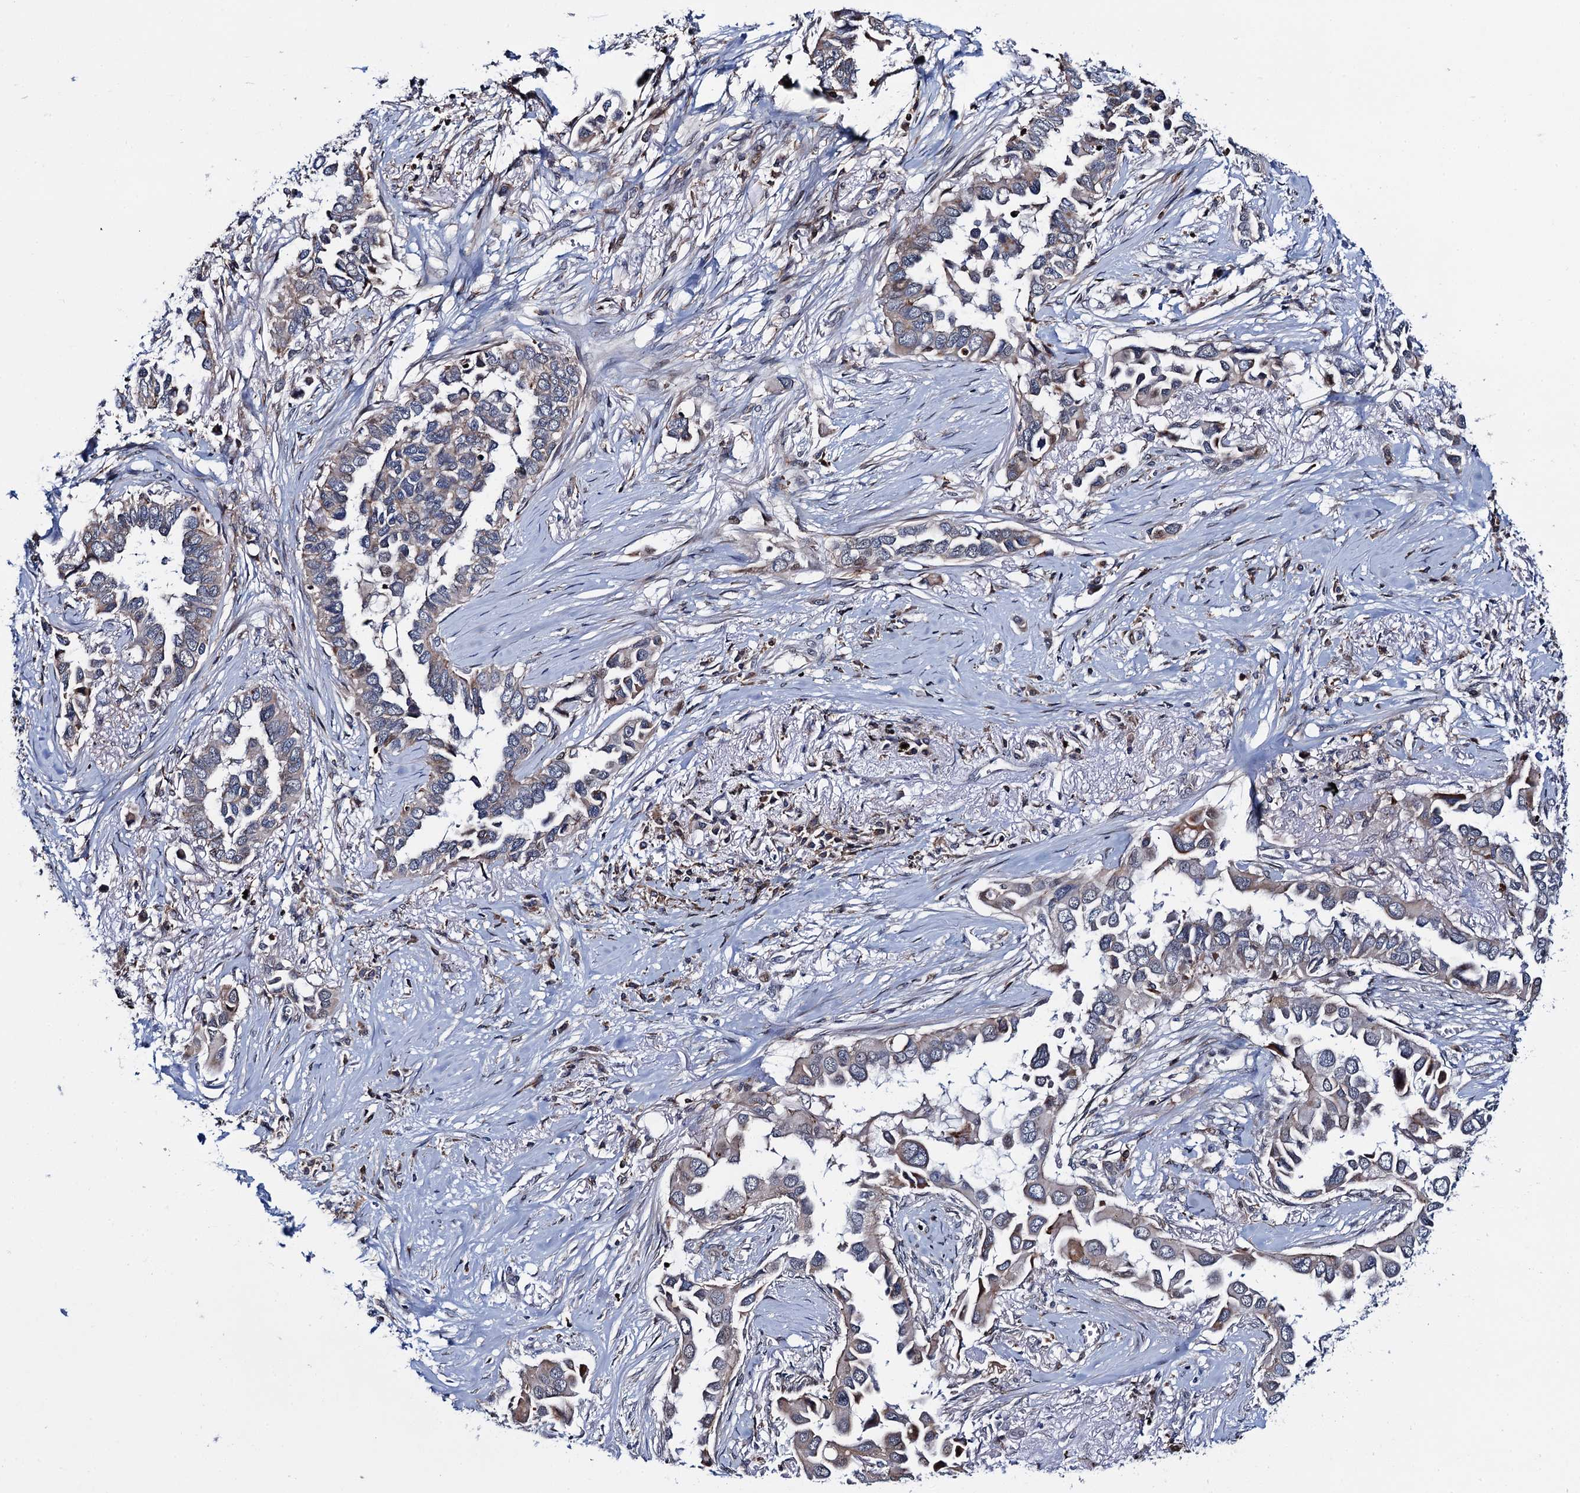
{"staining": {"intensity": "weak", "quantity": "<25%", "location": "cytoplasmic/membranous"}, "tissue": "lung cancer", "cell_type": "Tumor cells", "image_type": "cancer", "snomed": [{"axis": "morphology", "description": "Adenocarcinoma, NOS"}, {"axis": "topography", "description": "Lung"}], "caption": "Image shows no protein positivity in tumor cells of lung adenocarcinoma tissue.", "gene": "CCDC102A", "patient": {"sex": "female", "age": 76}}